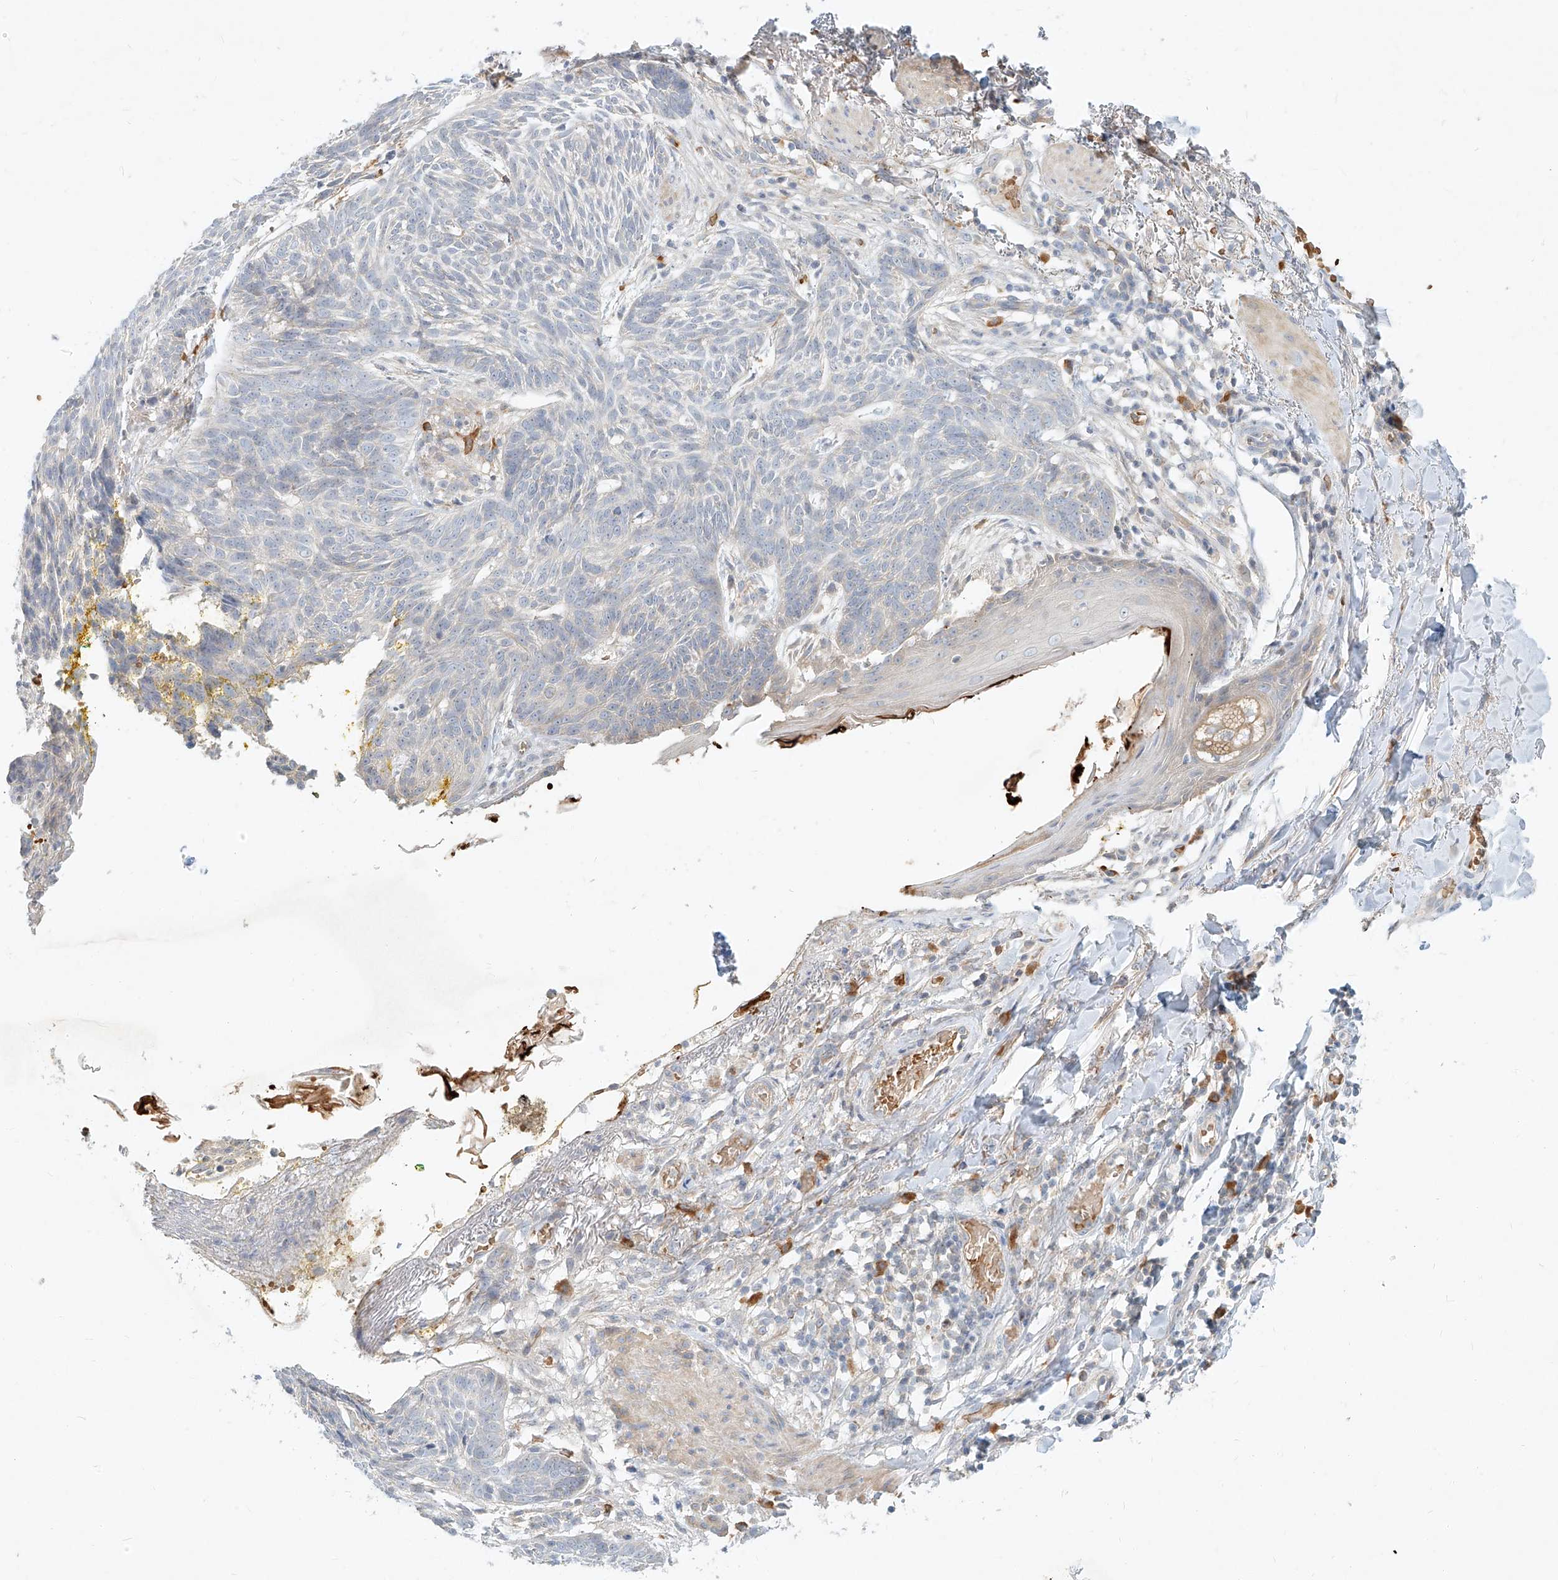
{"staining": {"intensity": "negative", "quantity": "none", "location": "none"}, "tissue": "skin cancer", "cell_type": "Tumor cells", "image_type": "cancer", "snomed": [{"axis": "morphology", "description": "Normal tissue, NOS"}, {"axis": "morphology", "description": "Basal cell carcinoma"}, {"axis": "topography", "description": "Skin"}], "caption": "Tumor cells show no significant protein positivity in skin cancer (basal cell carcinoma).", "gene": "SYTL3", "patient": {"sex": "male", "age": 64}}